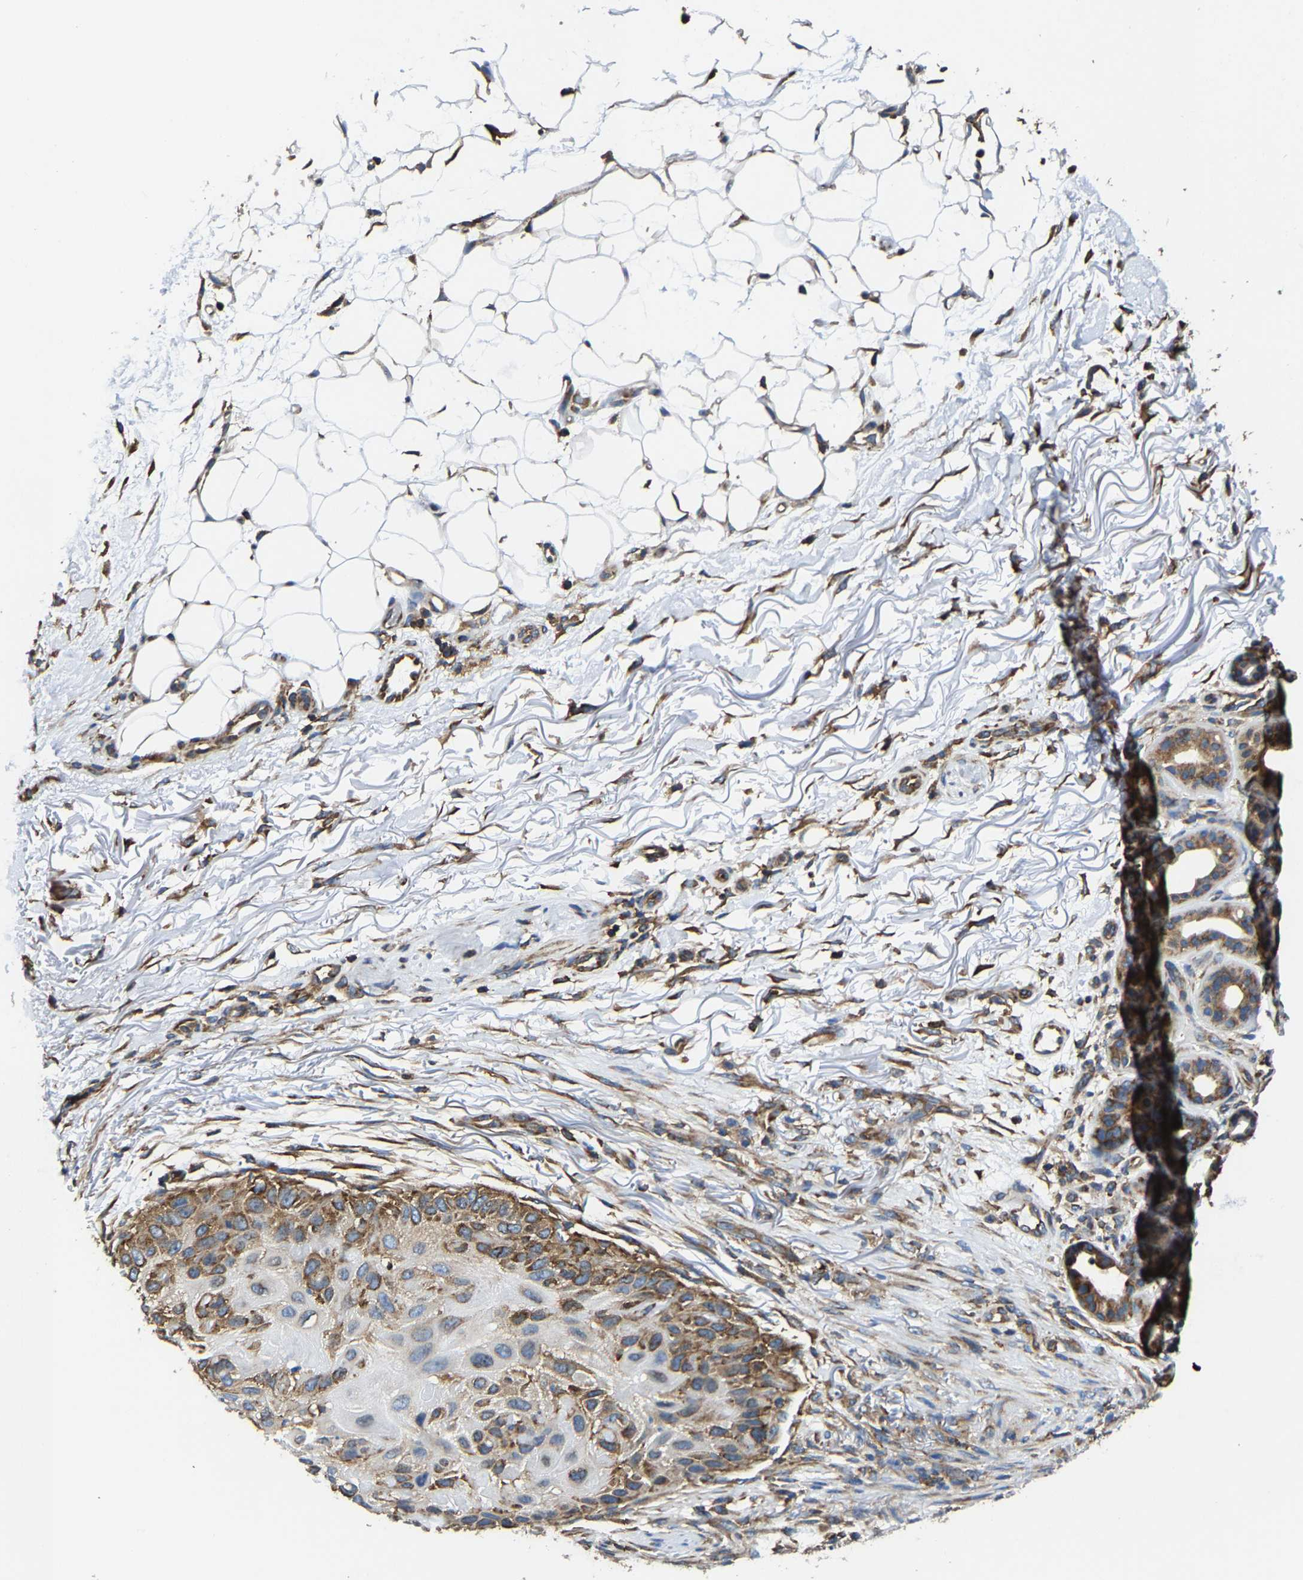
{"staining": {"intensity": "strong", "quantity": ">75%", "location": "cytoplasmic/membranous"}, "tissue": "skin cancer", "cell_type": "Tumor cells", "image_type": "cancer", "snomed": [{"axis": "morphology", "description": "Squamous cell carcinoma, NOS"}, {"axis": "topography", "description": "Skin"}], "caption": "Strong cytoplasmic/membranous expression for a protein is present in approximately >75% of tumor cells of skin cancer (squamous cell carcinoma) using IHC.", "gene": "G3BP2", "patient": {"sex": "female", "age": 77}}